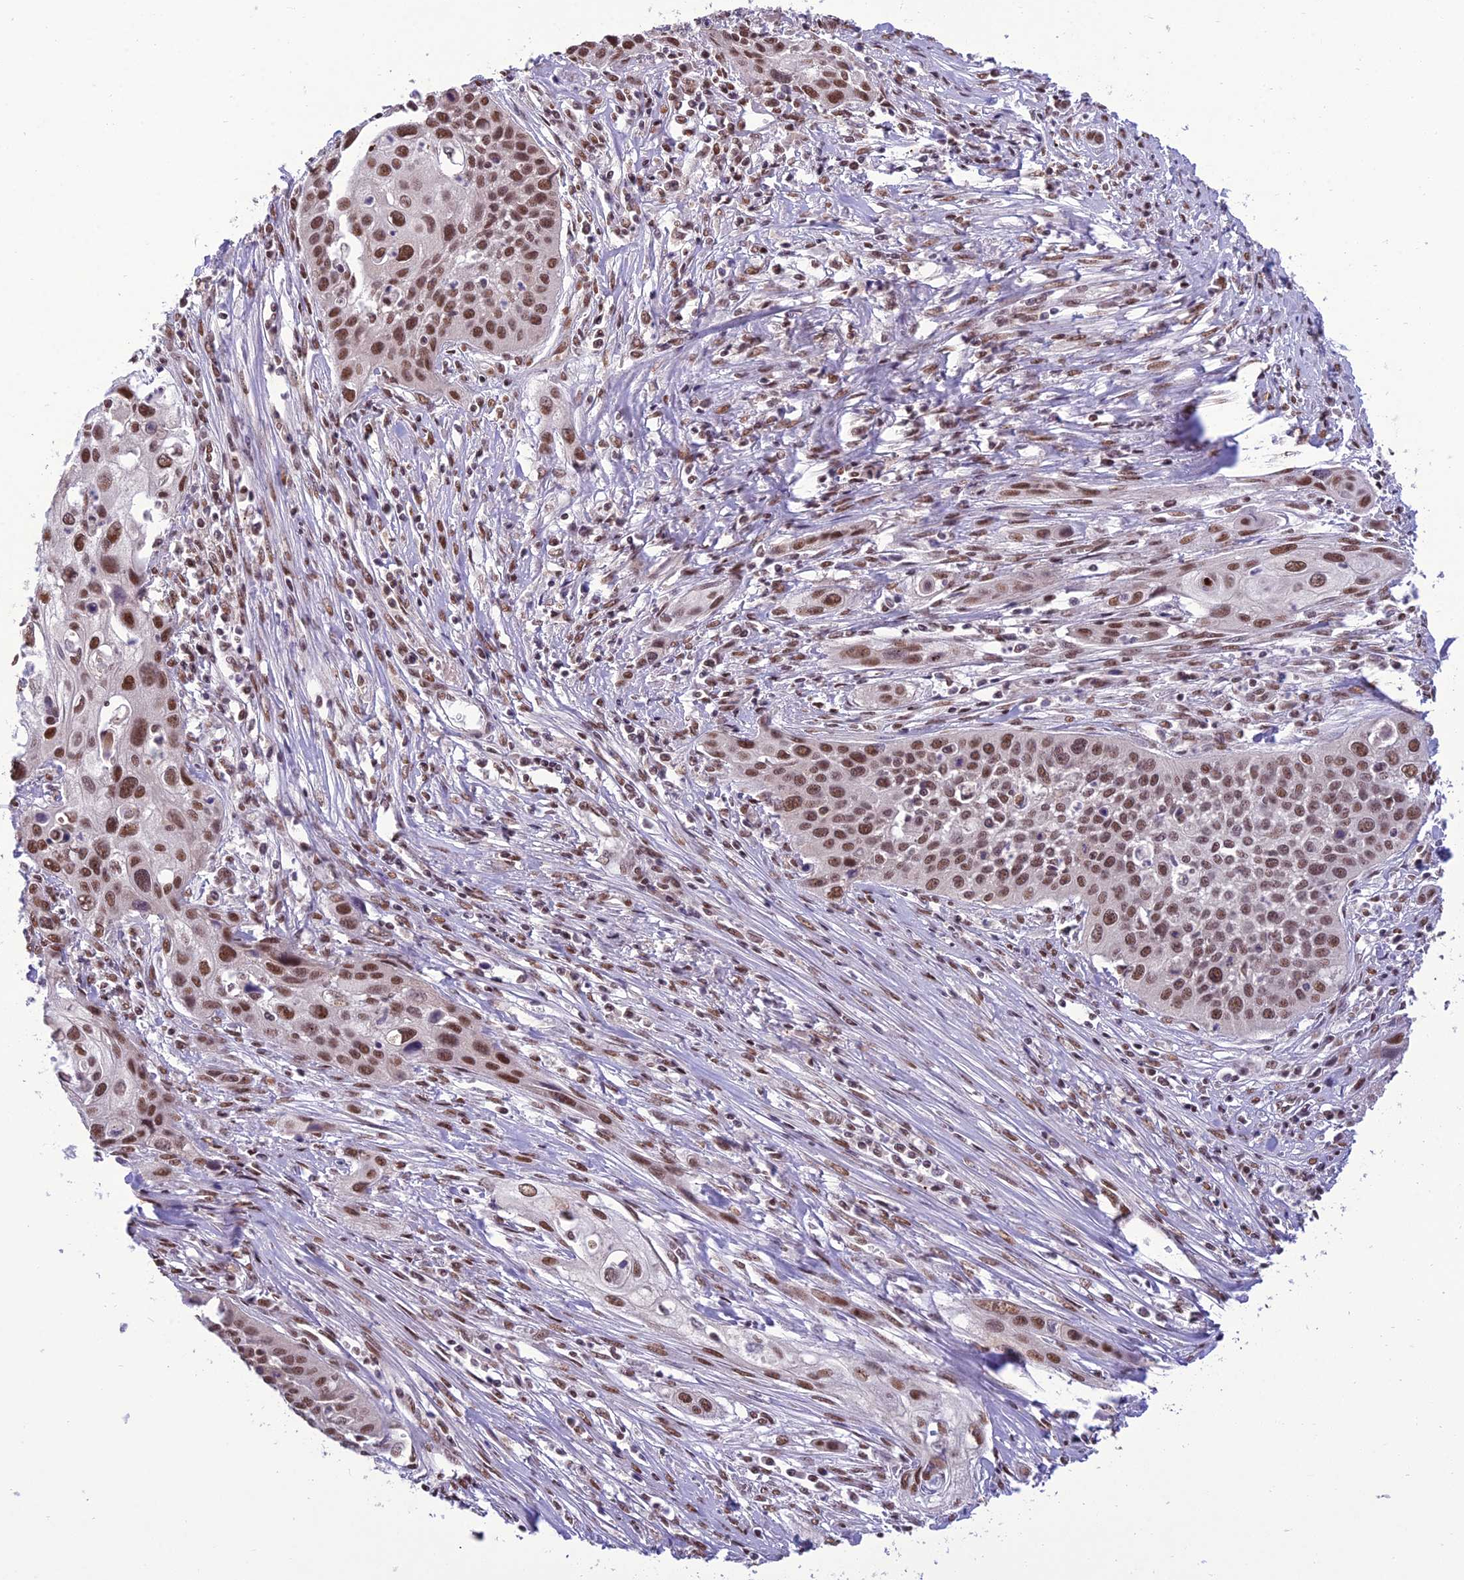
{"staining": {"intensity": "moderate", "quantity": ">75%", "location": "nuclear"}, "tissue": "cervical cancer", "cell_type": "Tumor cells", "image_type": "cancer", "snomed": [{"axis": "morphology", "description": "Squamous cell carcinoma, NOS"}, {"axis": "topography", "description": "Cervix"}], "caption": "The histopathology image exhibits a brown stain indicating the presence of a protein in the nuclear of tumor cells in cervical cancer. (DAB (3,3'-diaminobenzidine) IHC, brown staining for protein, blue staining for nuclei).", "gene": "RANBP3", "patient": {"sex": "female", "age": 34}}